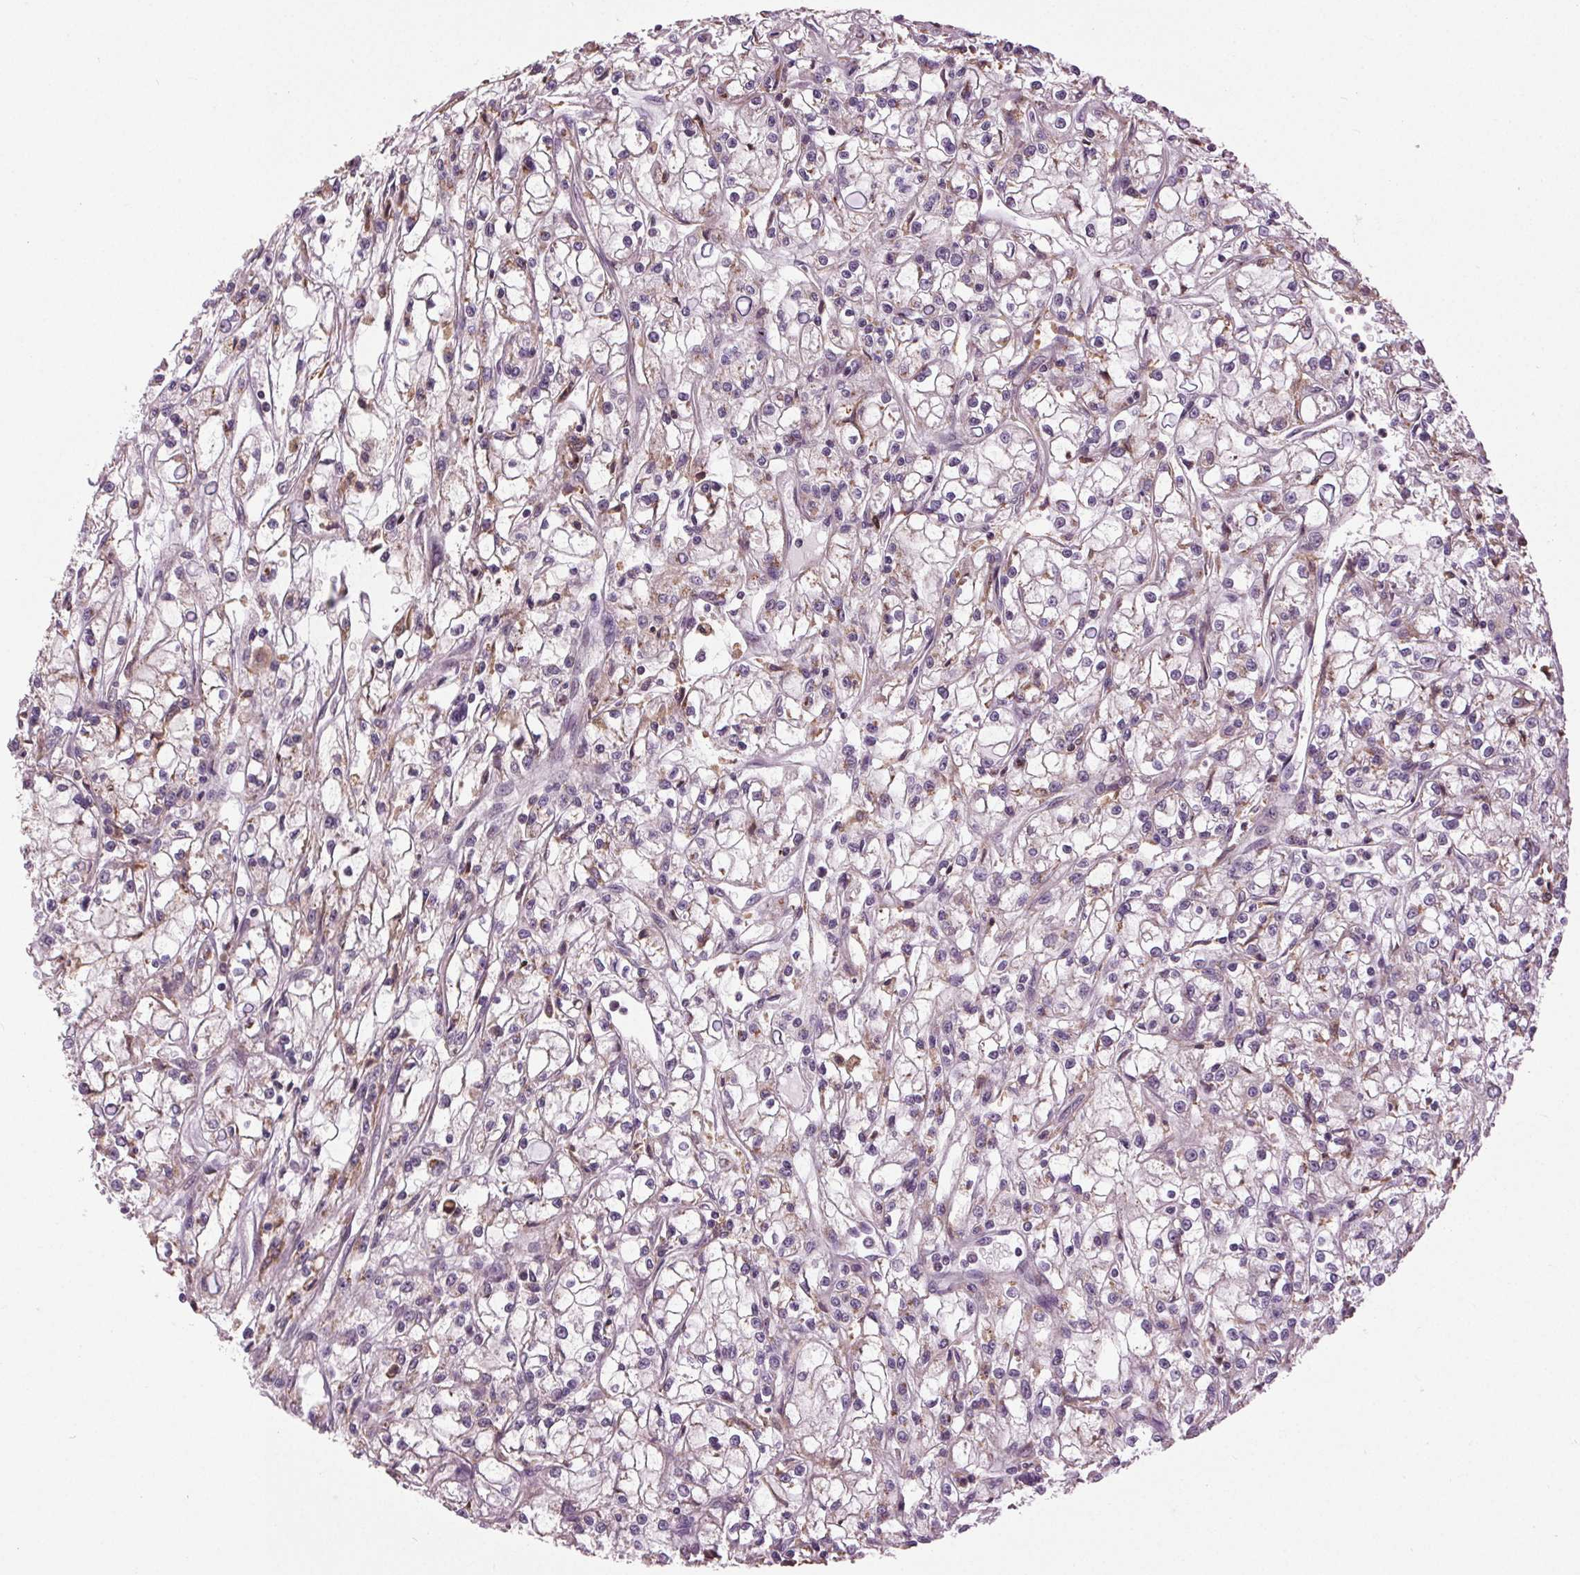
{"staining": {"intensity": "negative", "quantity": "none", "location": "none"}, "tissue": "renal cancer", "cell_type": "Tumor cells", "image_type": "cancer", "snomed": [{"axis": "morphology", "description": "Adenocarcinoma, NOS"}, {"axis": "topography", "description": "Kidney"}], "caption": "Immunohistochemical staining of renal adenocarcinoma displays no significant staining in tumor cells.", "gene": "BSDC1", "patient": {"sex": "female", "age": 59}}